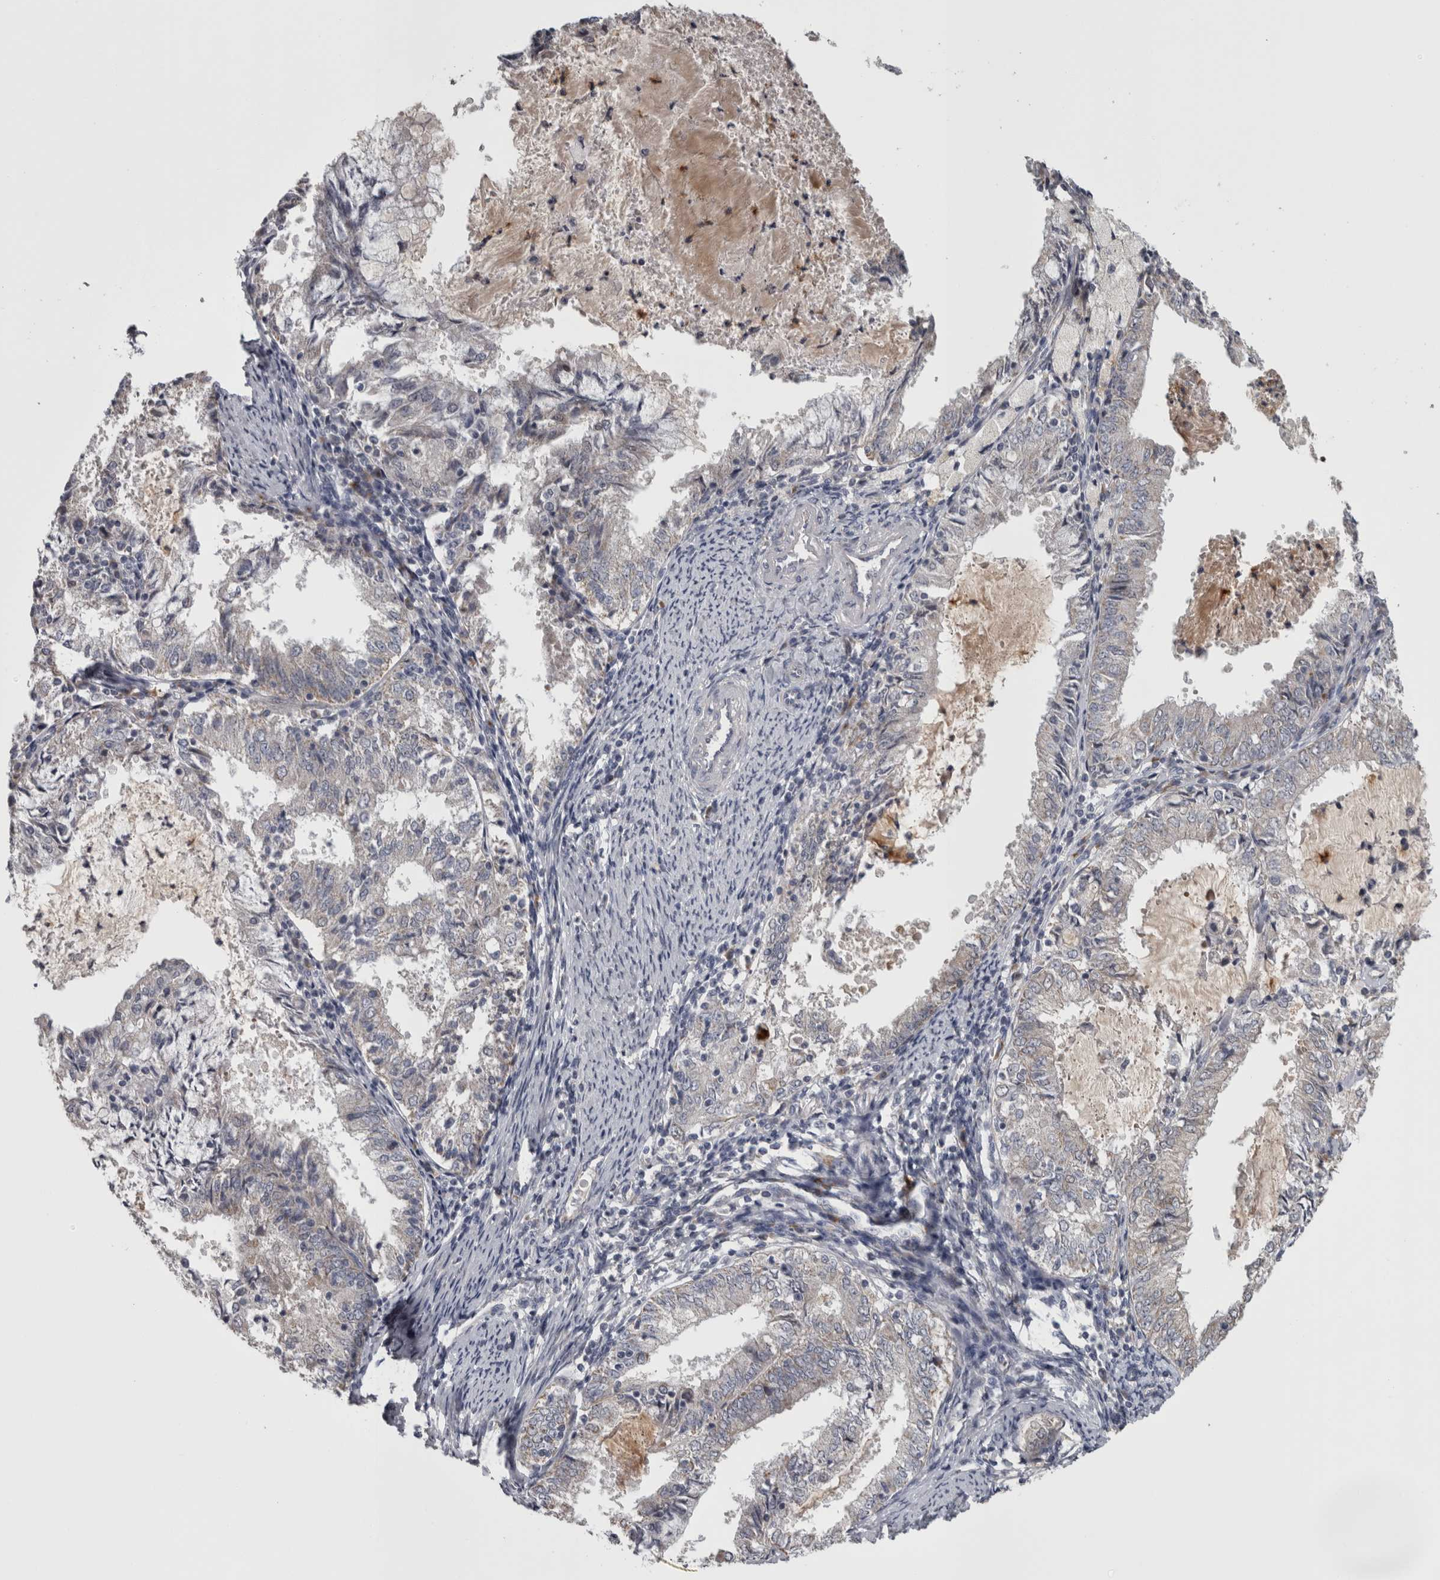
{"staining": {"intensity": "negative", "quantity": "none", "location": "none"}, "tissue": "endometrial cancer", "cell_type": "Tumor cells", "image_type": "cancer", "snomed": [{"axis": "morphology", "description": "Adenocarcinoma, NOS"}, {"axis": "topography", "description": "Endometrium"}], "caption": "Tumor cells are negative for protein expression in human endometrial adenocarcinoma. (DAB IHC, high magnification).", "gene": "DBT", "patient": {"sex": "female", "age": 57}}